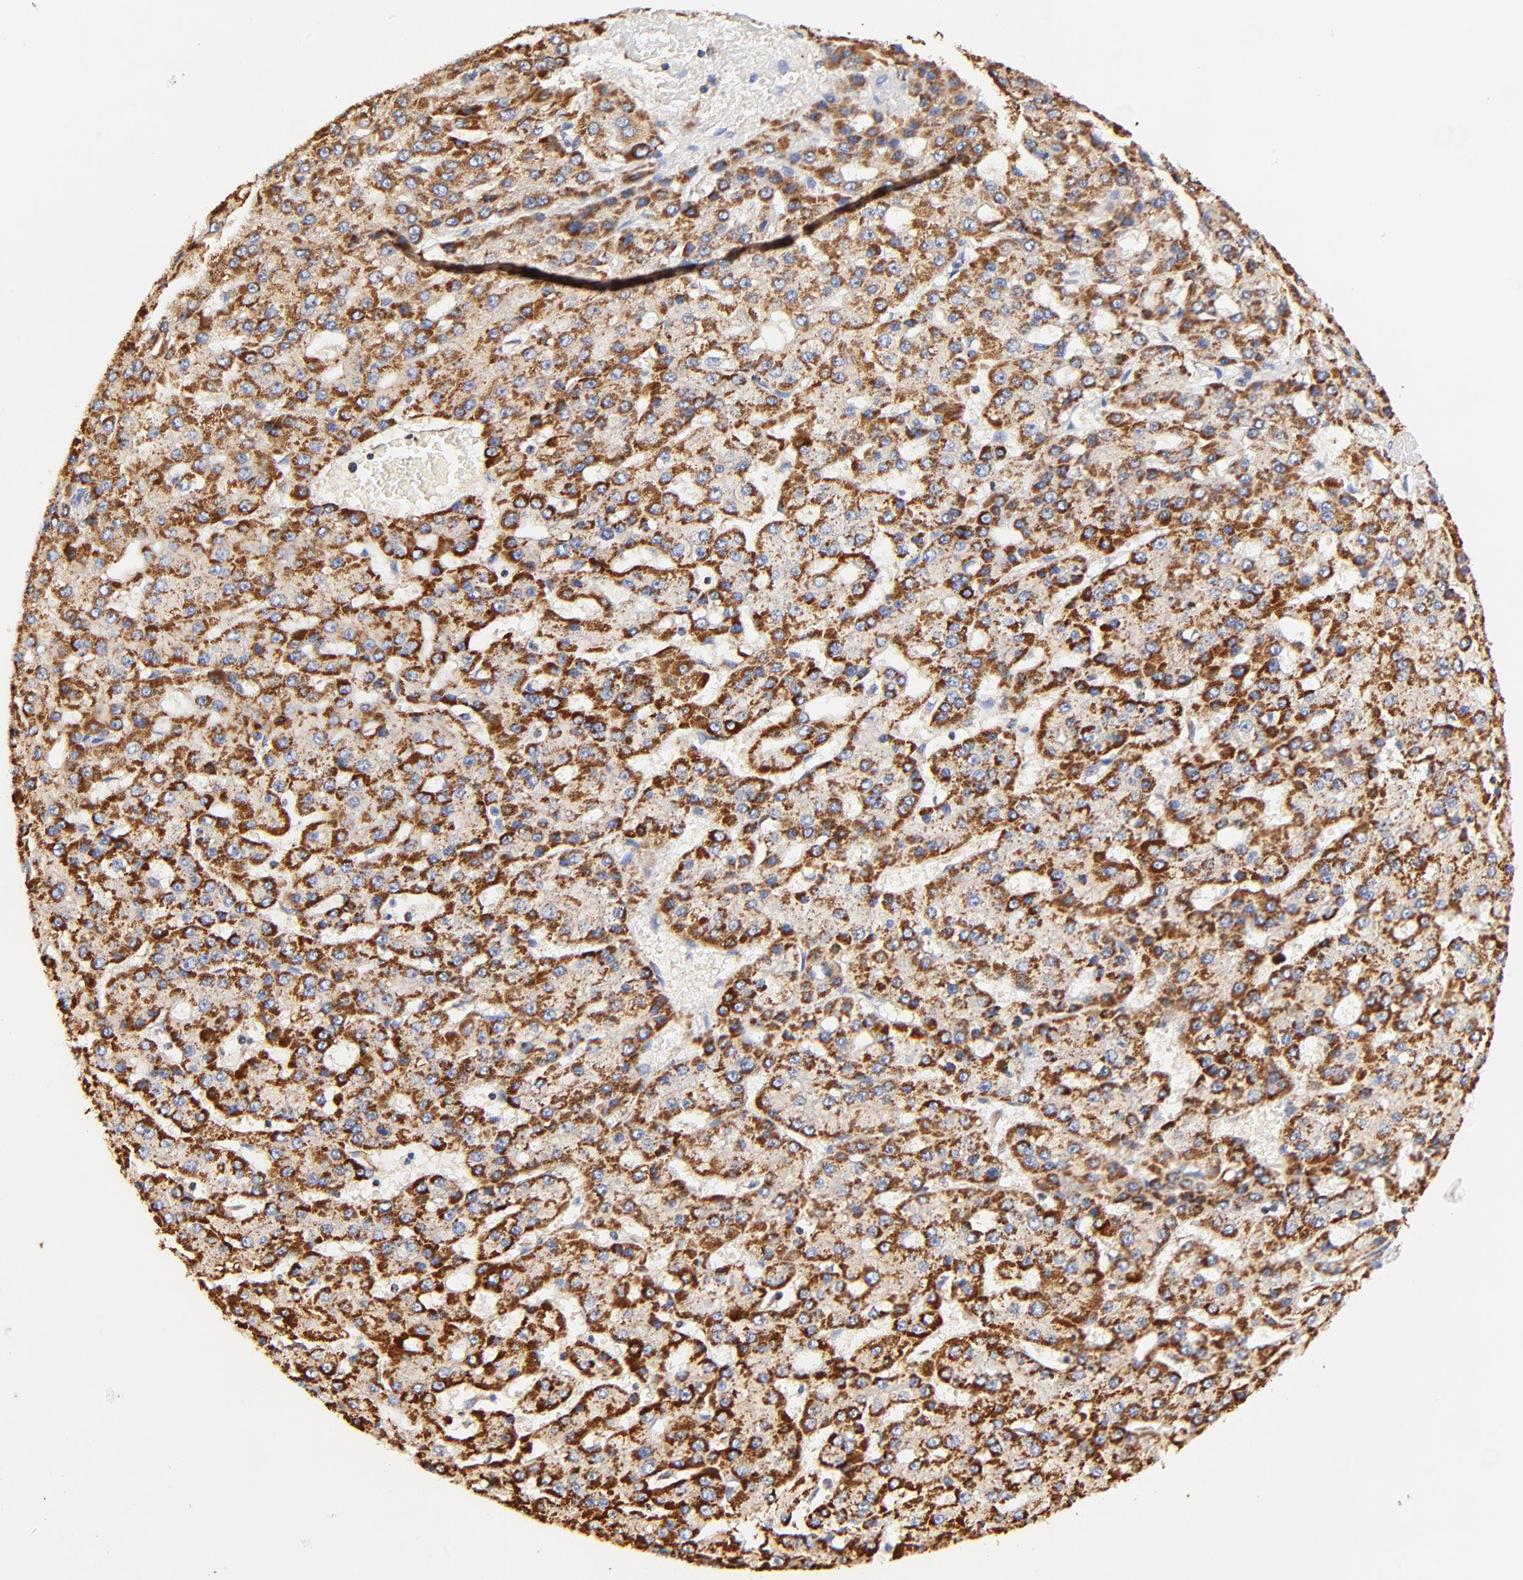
{"staining": {"intensity": "strong", "quantity": ">75%", "location": "cytoplasmic/membranous"}, "tissue": "liver cancer", "cell_type": "Tumor cells", "image_type": "cancer", "snomed": [{"axis": "morphology", "description": "Carcinoma, Hepatocellular, NOS"}, {"axis": "topography", "description": "Liver"}], "caption": "A photomicrograph showing strong cytoplasmic/membranous positivity in approximately >75% of tumor cells in liver cancer (hepatocellular carcinoma), as visualized by brown immunohistochemical staining.", "gene": "ATP5F1D", "patient": {"sex": "male", "age": 47}}